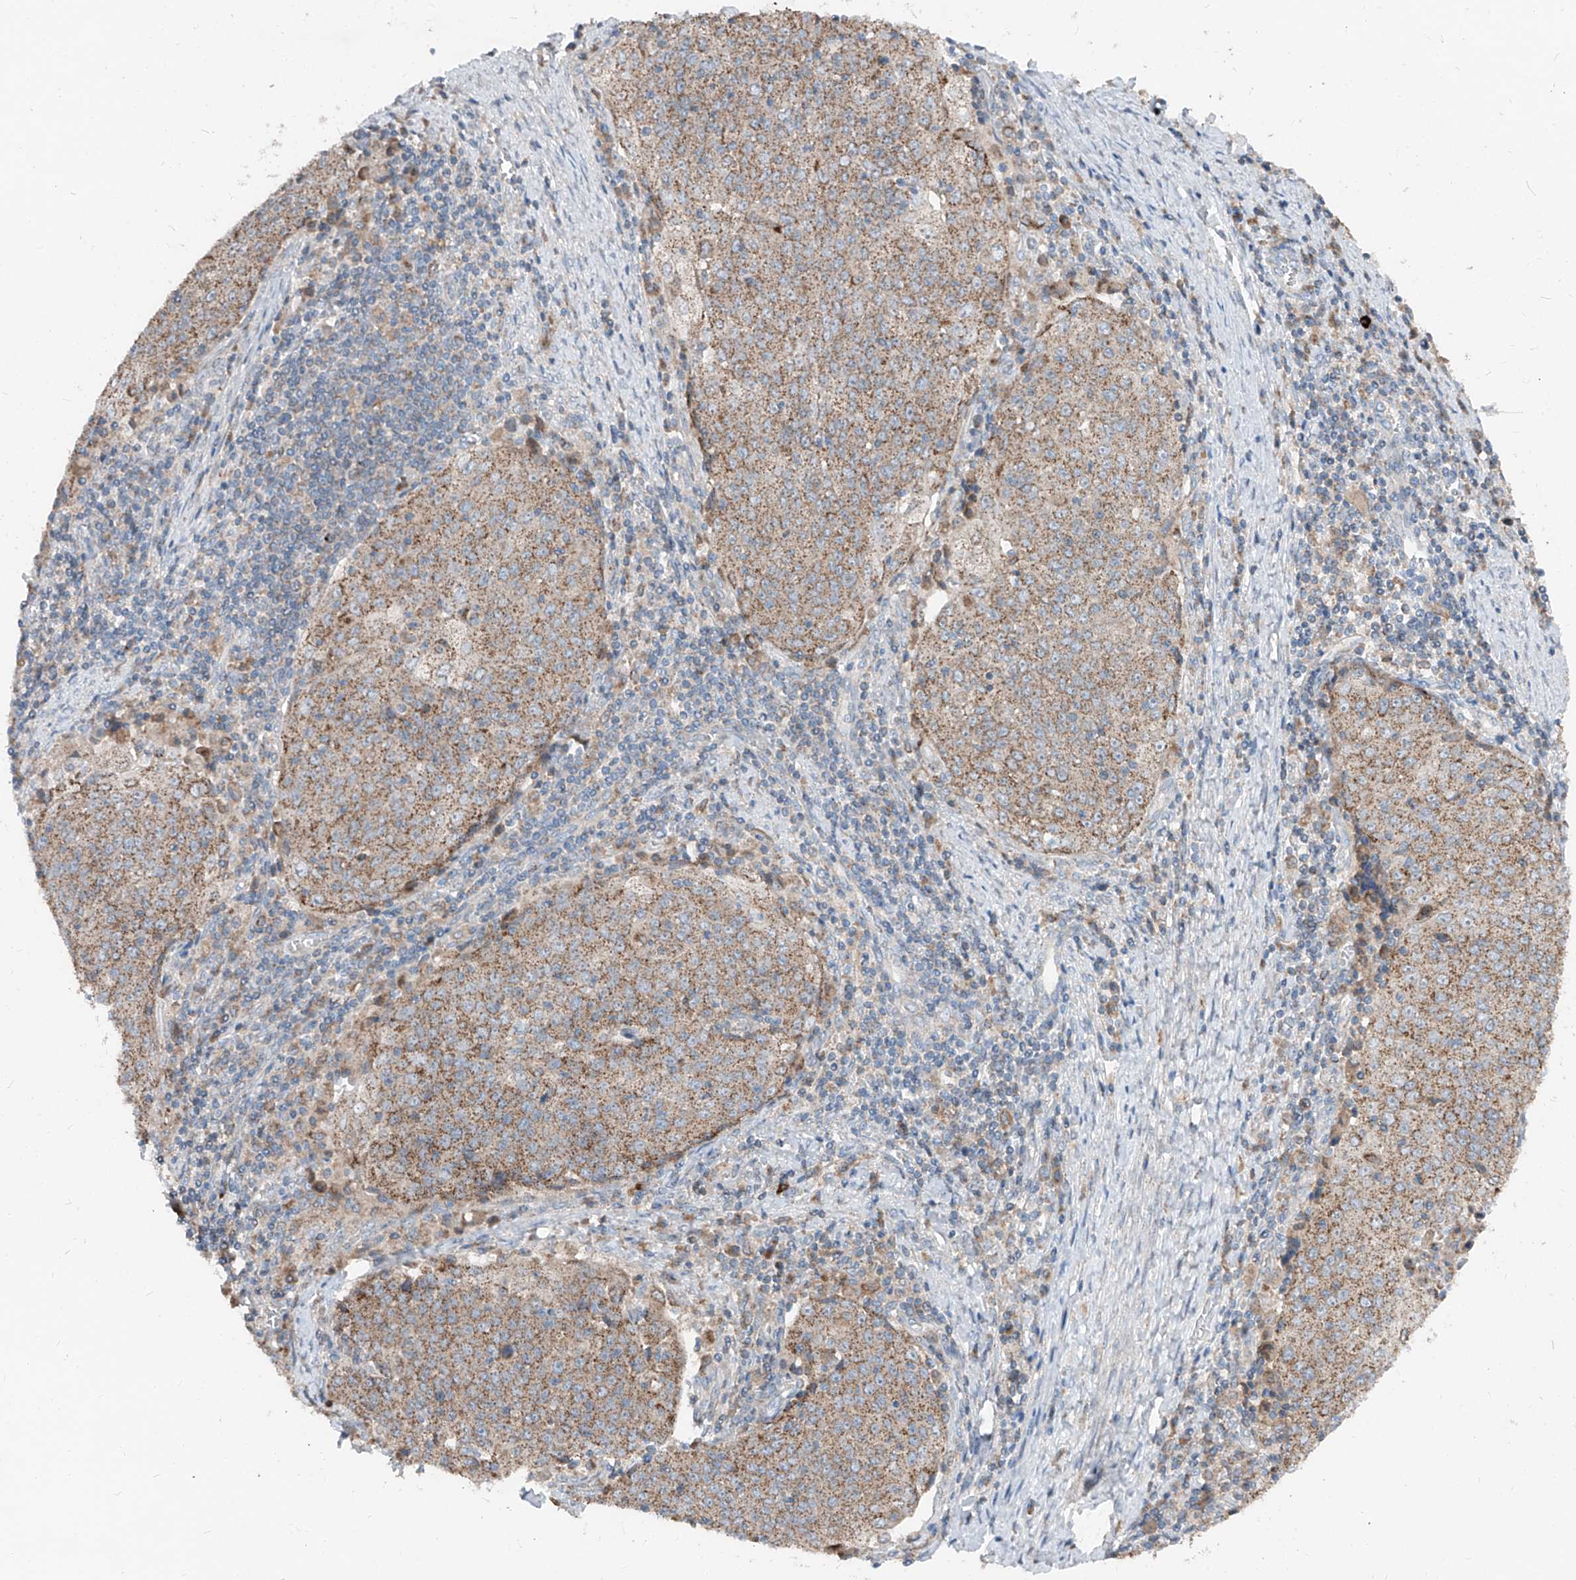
{"staining": {"intensity": "moderate", "quantity": "25%-75%", "location": "cytoplasmic/membranous"}, "tissue": "cervical cancer", "cell_type": "Tumor cells", "image_type": "cancer", "snomed": [{"axis": "morphology", "description": "Squamous cell carcinoma, NOS"}, {"axis": "topography", "description": "Cervix"}], "caption": "Cervical cancer (squamous cell carcinoma) stained for a protein (brown) reveals moderate cytoplasmic/membranous positive staining in about 25%-75% of tumor cells.", "gene": "ABCD3", "patient": {"sex": "female", "age": 48}}